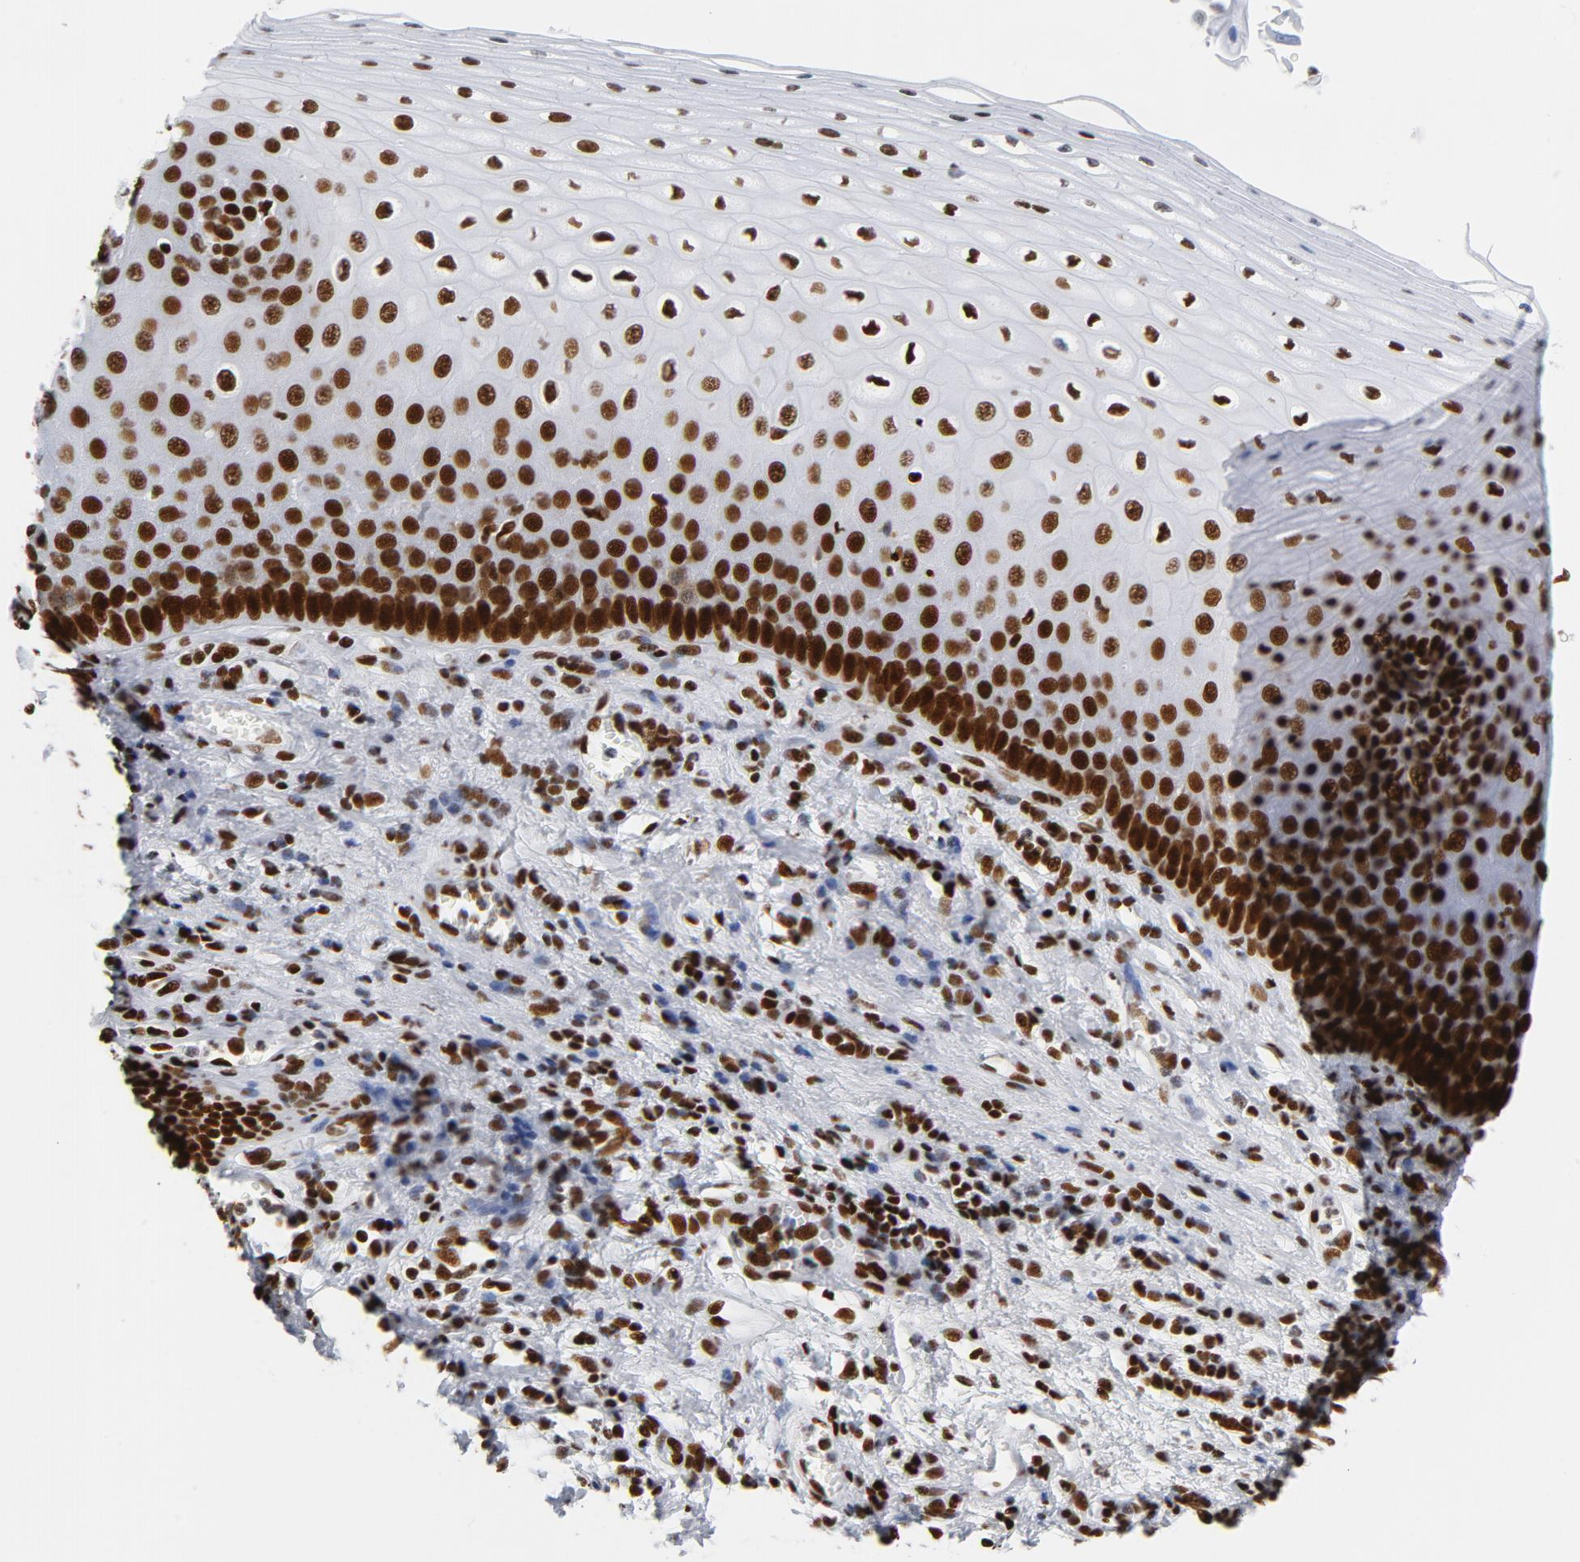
{"staining": {"intensity": "strong", "quantity": ">75%", "location": "nuclear"}, "tissue": "esophagus", "cell_type": "Squamous epithelial cells", "image_type": "normal", "snomed": [{"axis": "morphology", "description": "Normal tissue, NOS"}, {"axis": "morphology", "description": "Squamous cell carcinoma, NOS"}, {"axis": "topography", "description": "Esophagus"}], "caption": "Strong nuclear expression for a protein is present in about >75% of squamous epithelial cells of benign esophagus using IHC.", "gene": "XRCC5", "patient": {"sex": "male", "age": 65}}